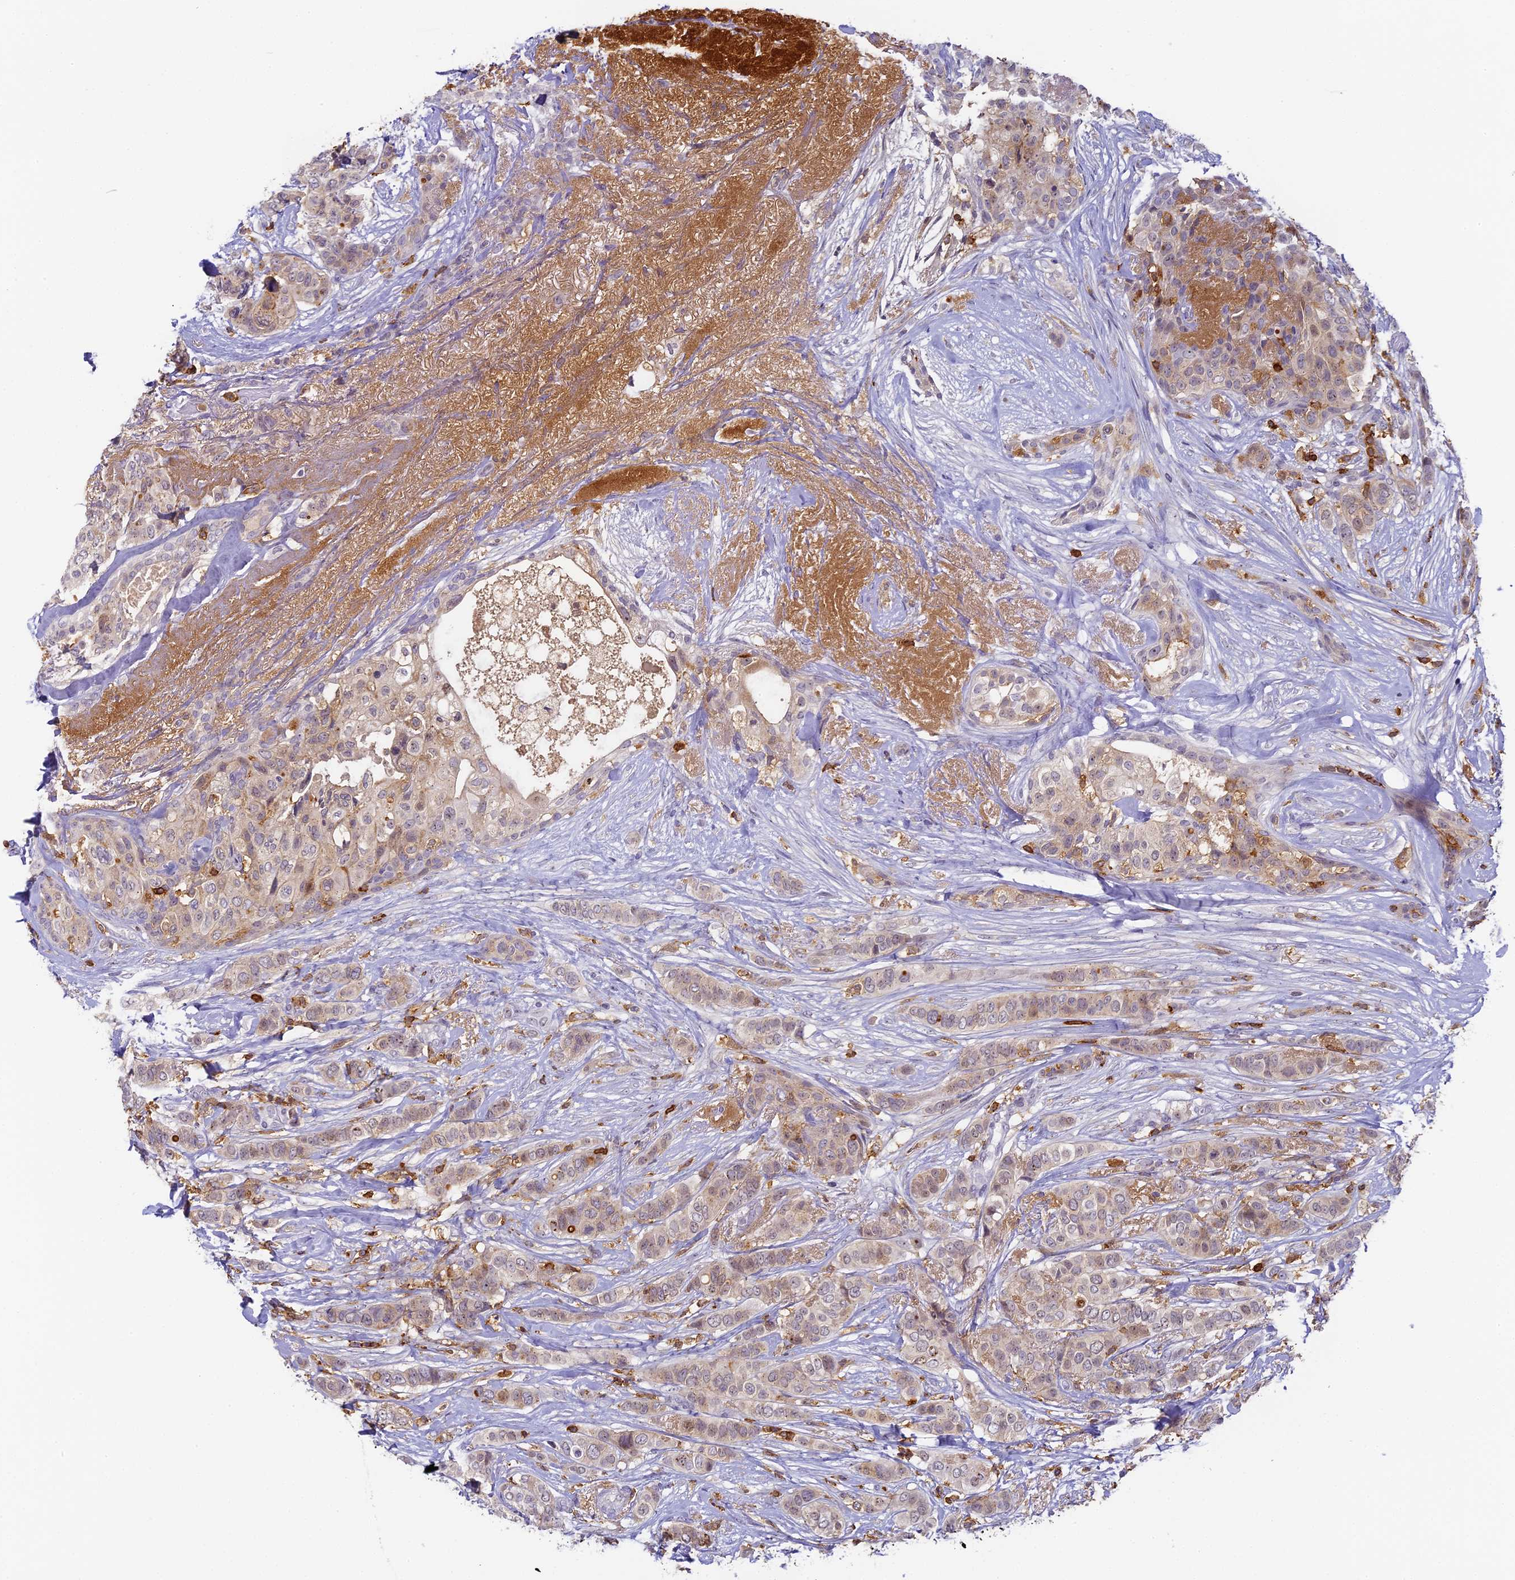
{"staining": {"intensity": "weak", "quantity": "25%-75%", "location": "cytoplasmic/membranous"}, "tissue": "breast cancer", "cell_type": "Tumor cells", "image_type": "cancer", "snomed": [{"axis": "morphology", "description": "Lobular carcinoma"}, {"axis": "topography", "description": "Breast"}], "caption": "Weak cytoplasmic/membranous staining for a protein is present in about 25%-75% of tumor cells of breast cancer (lobular carcinoma) using IHC.", "gene": "FYB1", "patient": {"sex": "female", "age": 51}}